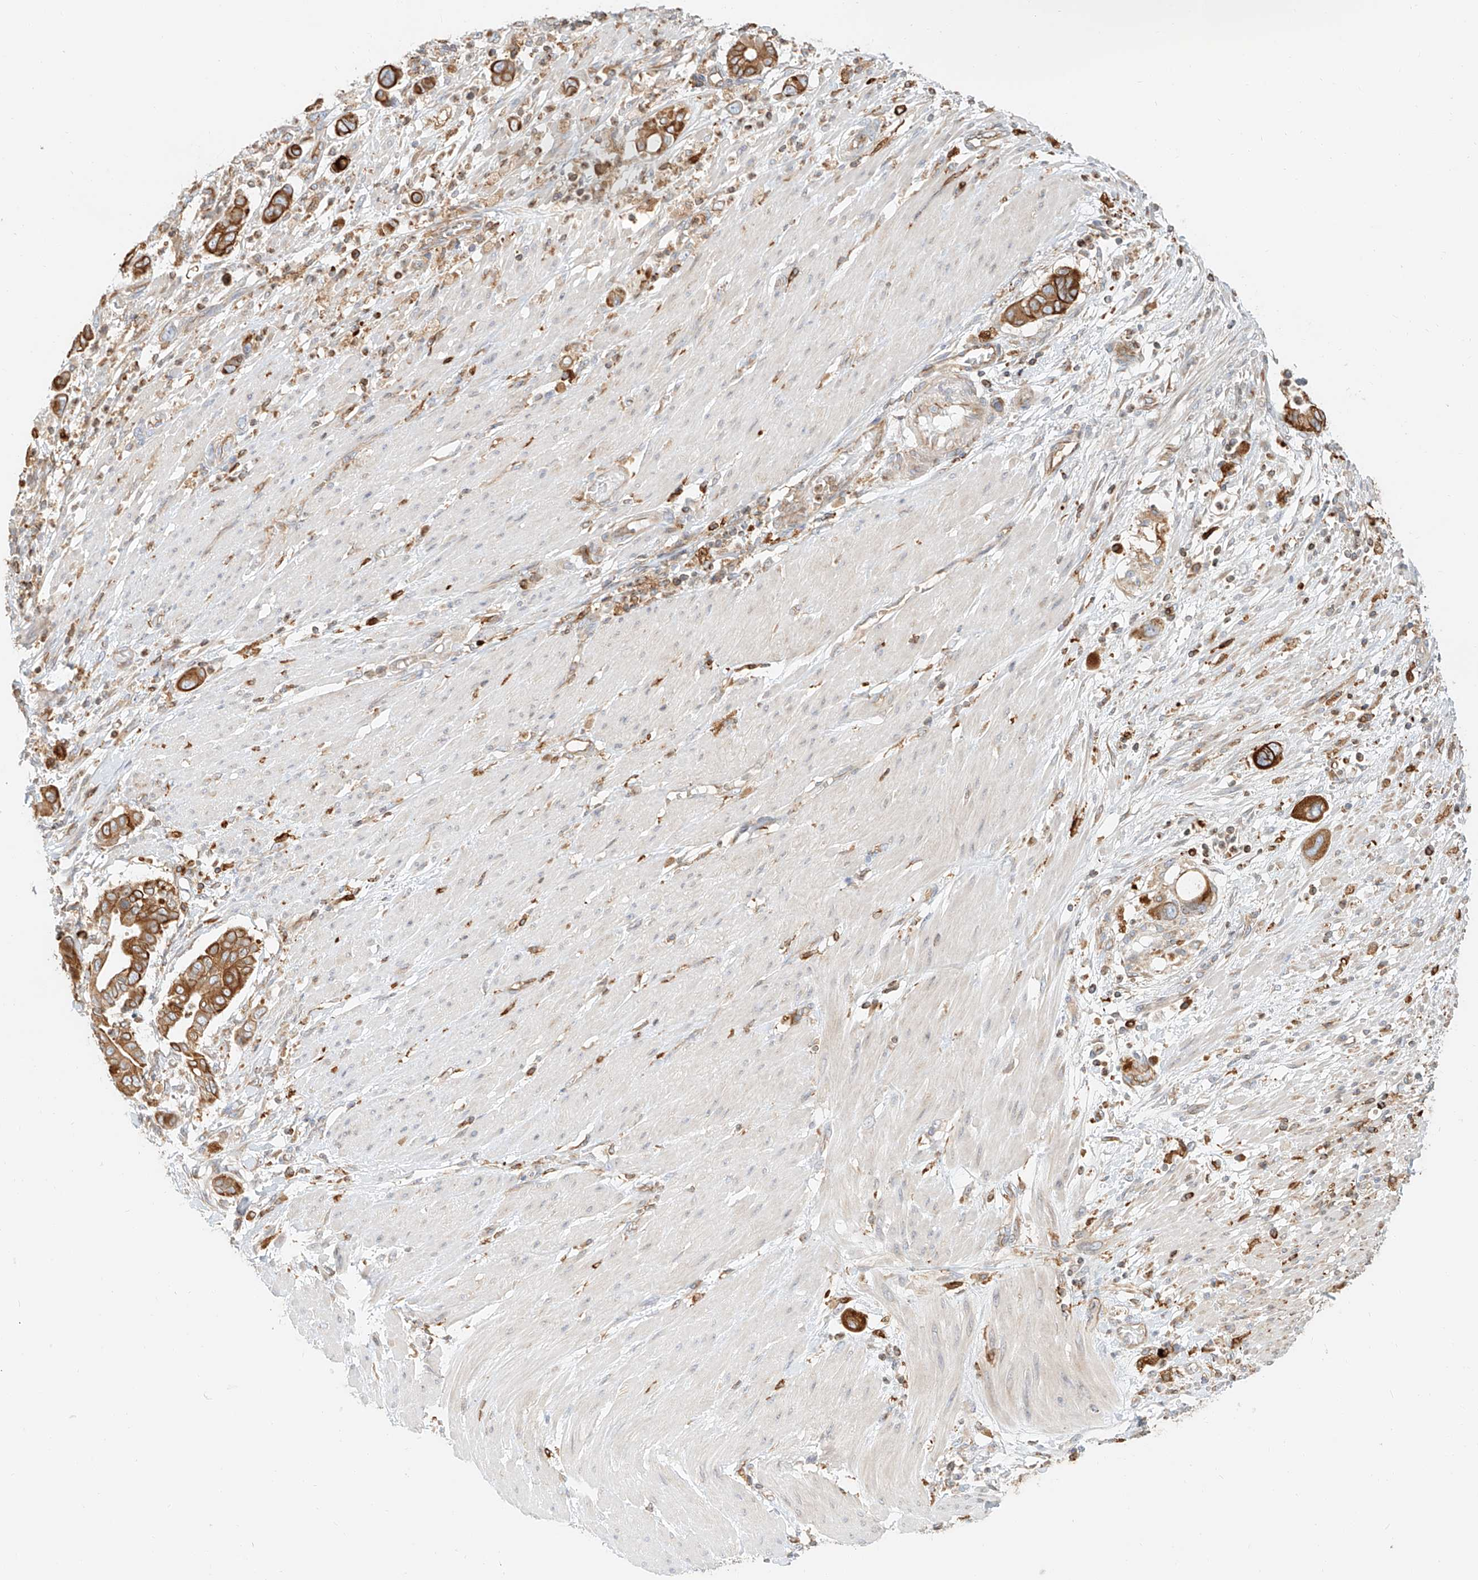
{"staining": {"intensity": "moderate", "quantity": ">75%", "location": "cytoplasmic/membranous"}, "tissue": "pancreatic cancer", "cell_type": "Tumor cells", "image_type": "cancer", "snomed": [{"axis": "morphology", "description": "Adenocarcinoma, NOS"}, {"axis": "topography", "description": "Pancreas"}], "caption": "Adenocarcinoma (pancreatic) stained with IHC shows moderate cytoplasmic/membranous expression in about >75% of tumor cells. (DAB (3,3'-diaminobenzidine) = brown stain, brightfield microscopy at high magnification).", "gene": "DHRS7", "patient": {"sex": "male", "age": 68}}